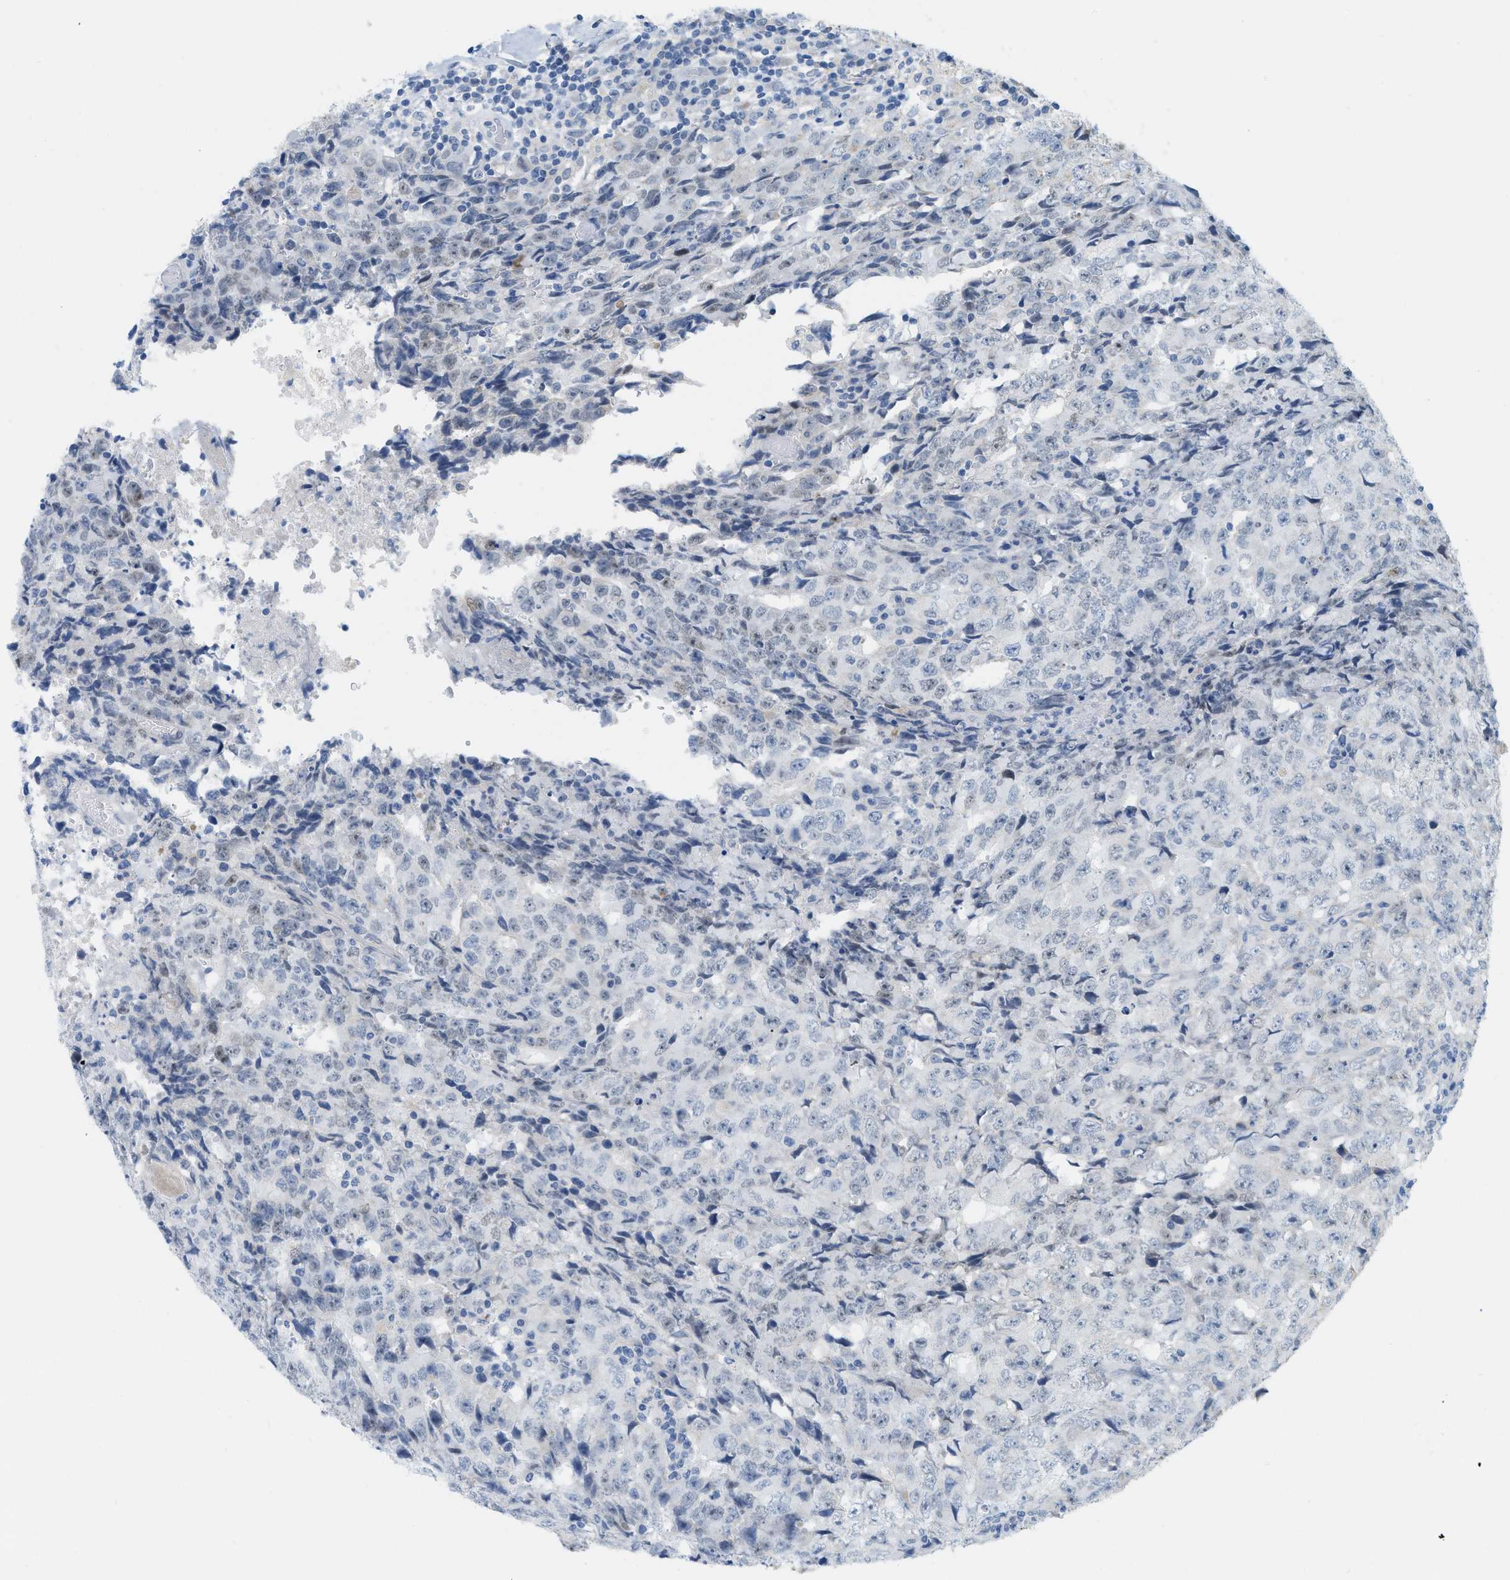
{"staining": {"intensity": "negative", "quantity": "none", "location": "none"}, "tissue": "testis cancer", "cell_type": "Tumor cells", "image_type": "cancer", "snomed": [{"axis": "morphology", "description": "Necrosis, NOS"}, {"axis": "morphology", "description": "Carcinoma, Embryonal, NOS"}, {"axis": "topography", "description": "Testis"}], "caption": "Immunohistochemical staining of embryonal carcinoma (testis) exhibits no significant expression in tumor cells. (Stains: DAB immunohistochemistry (IHC) with hematoxylin counter stain, Microscopy: brightfield microscopy at high magnification).", "gene": "HLTF", "patient": {"sex": "male", "age": 19}}